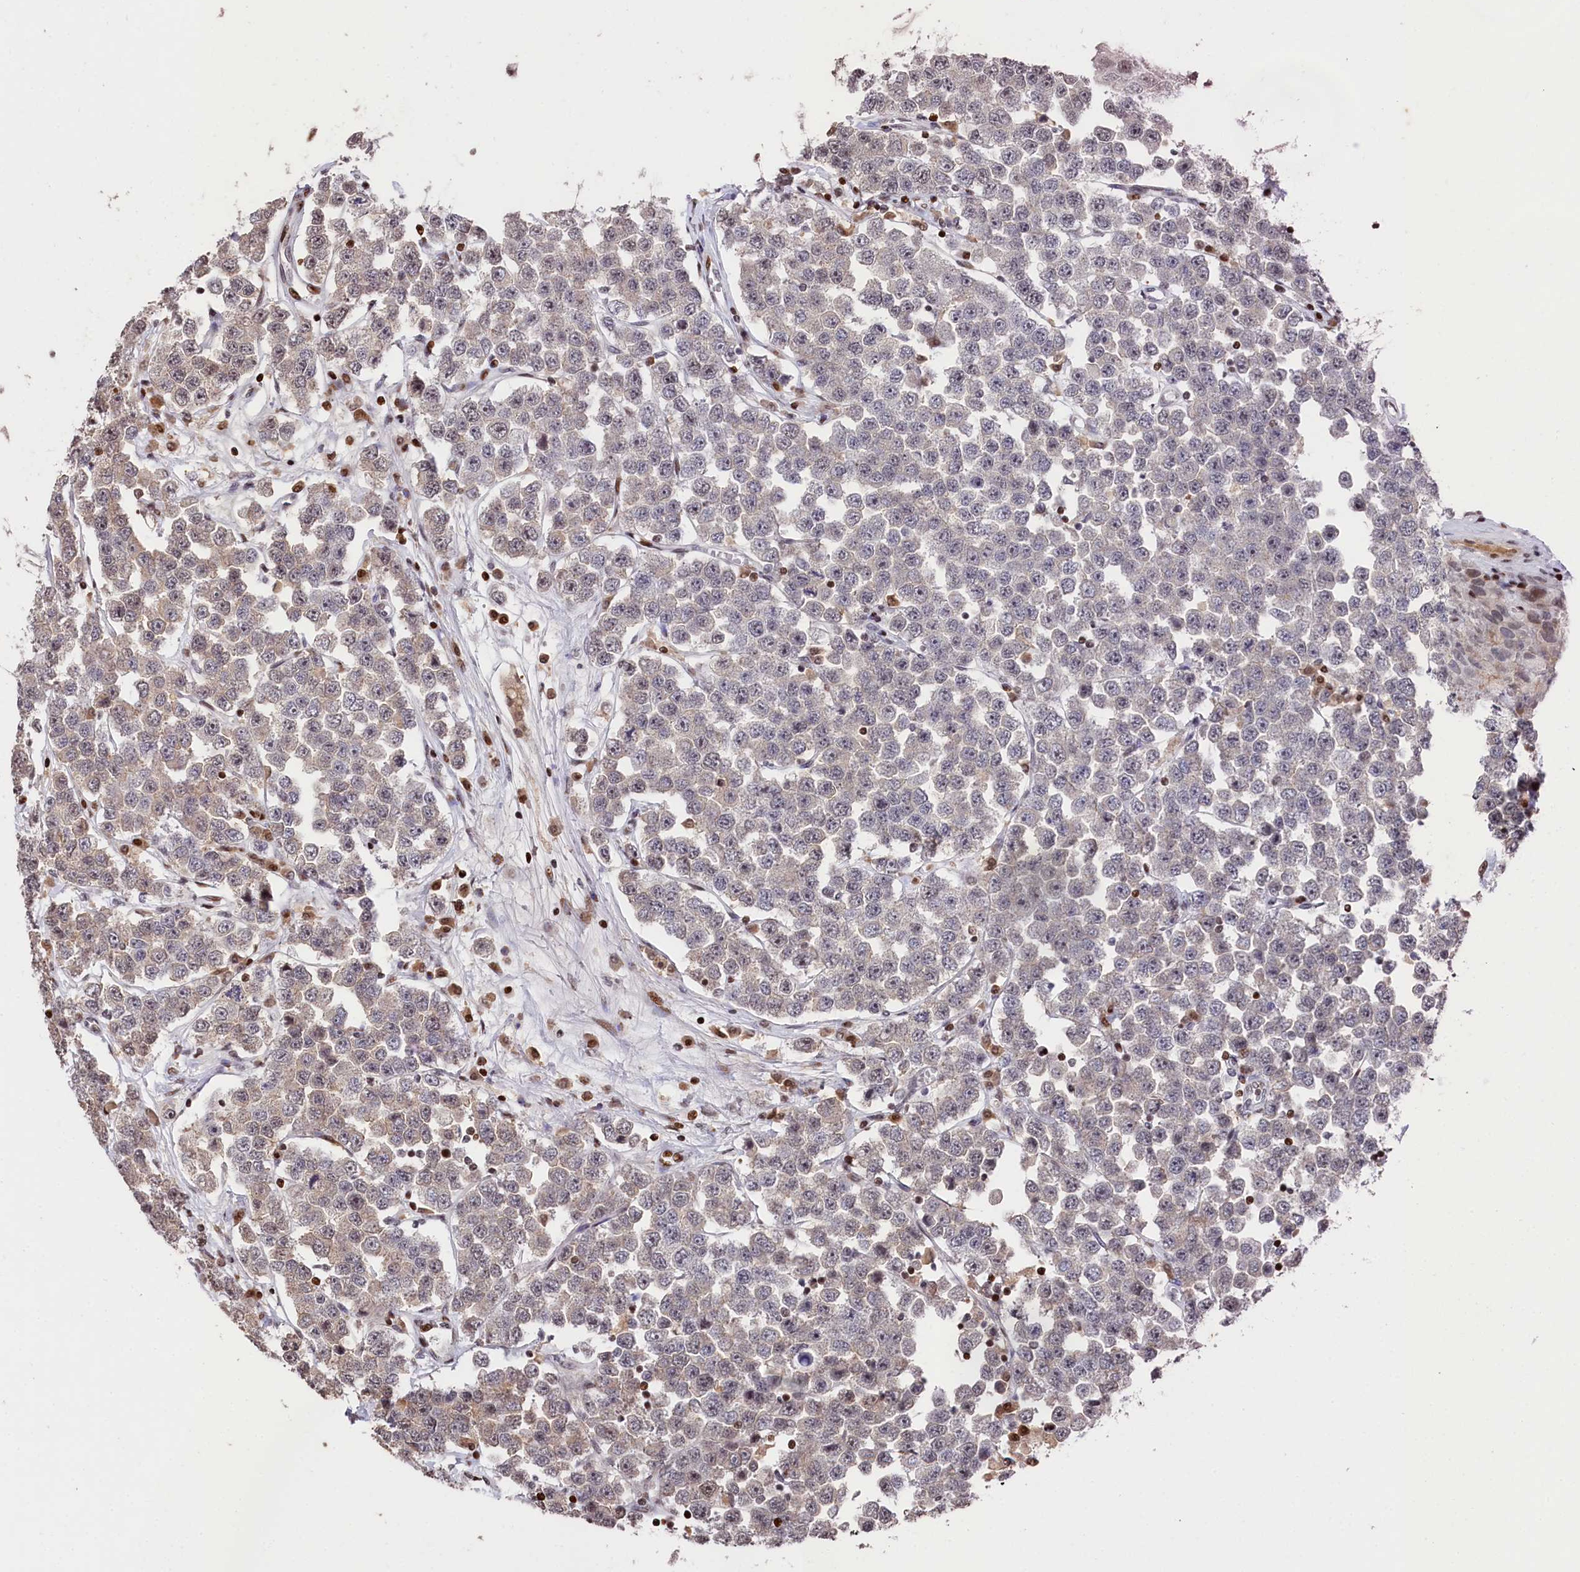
{"staining": {"intensity": "weak", "quantity": "<25%", "location": "cytoplasmic/membranous"}, "tissue": "testis cancer", "cell_type": "Tumor cells", "image_type": "cancer", "snomed": [{"axis": "morphology", "description": "Seminoma, NOS"}, {"axis": "topography", "description": "Testis"}], "caption": "Immunohistochemistry histopathology image of neoplastic tissue: human seminoma (testis) stained with DAB exhibits no significant protein positivity in tumor cells.", "gene": "MCF2L2", "patient": {"sex": "male", "age": 28}}